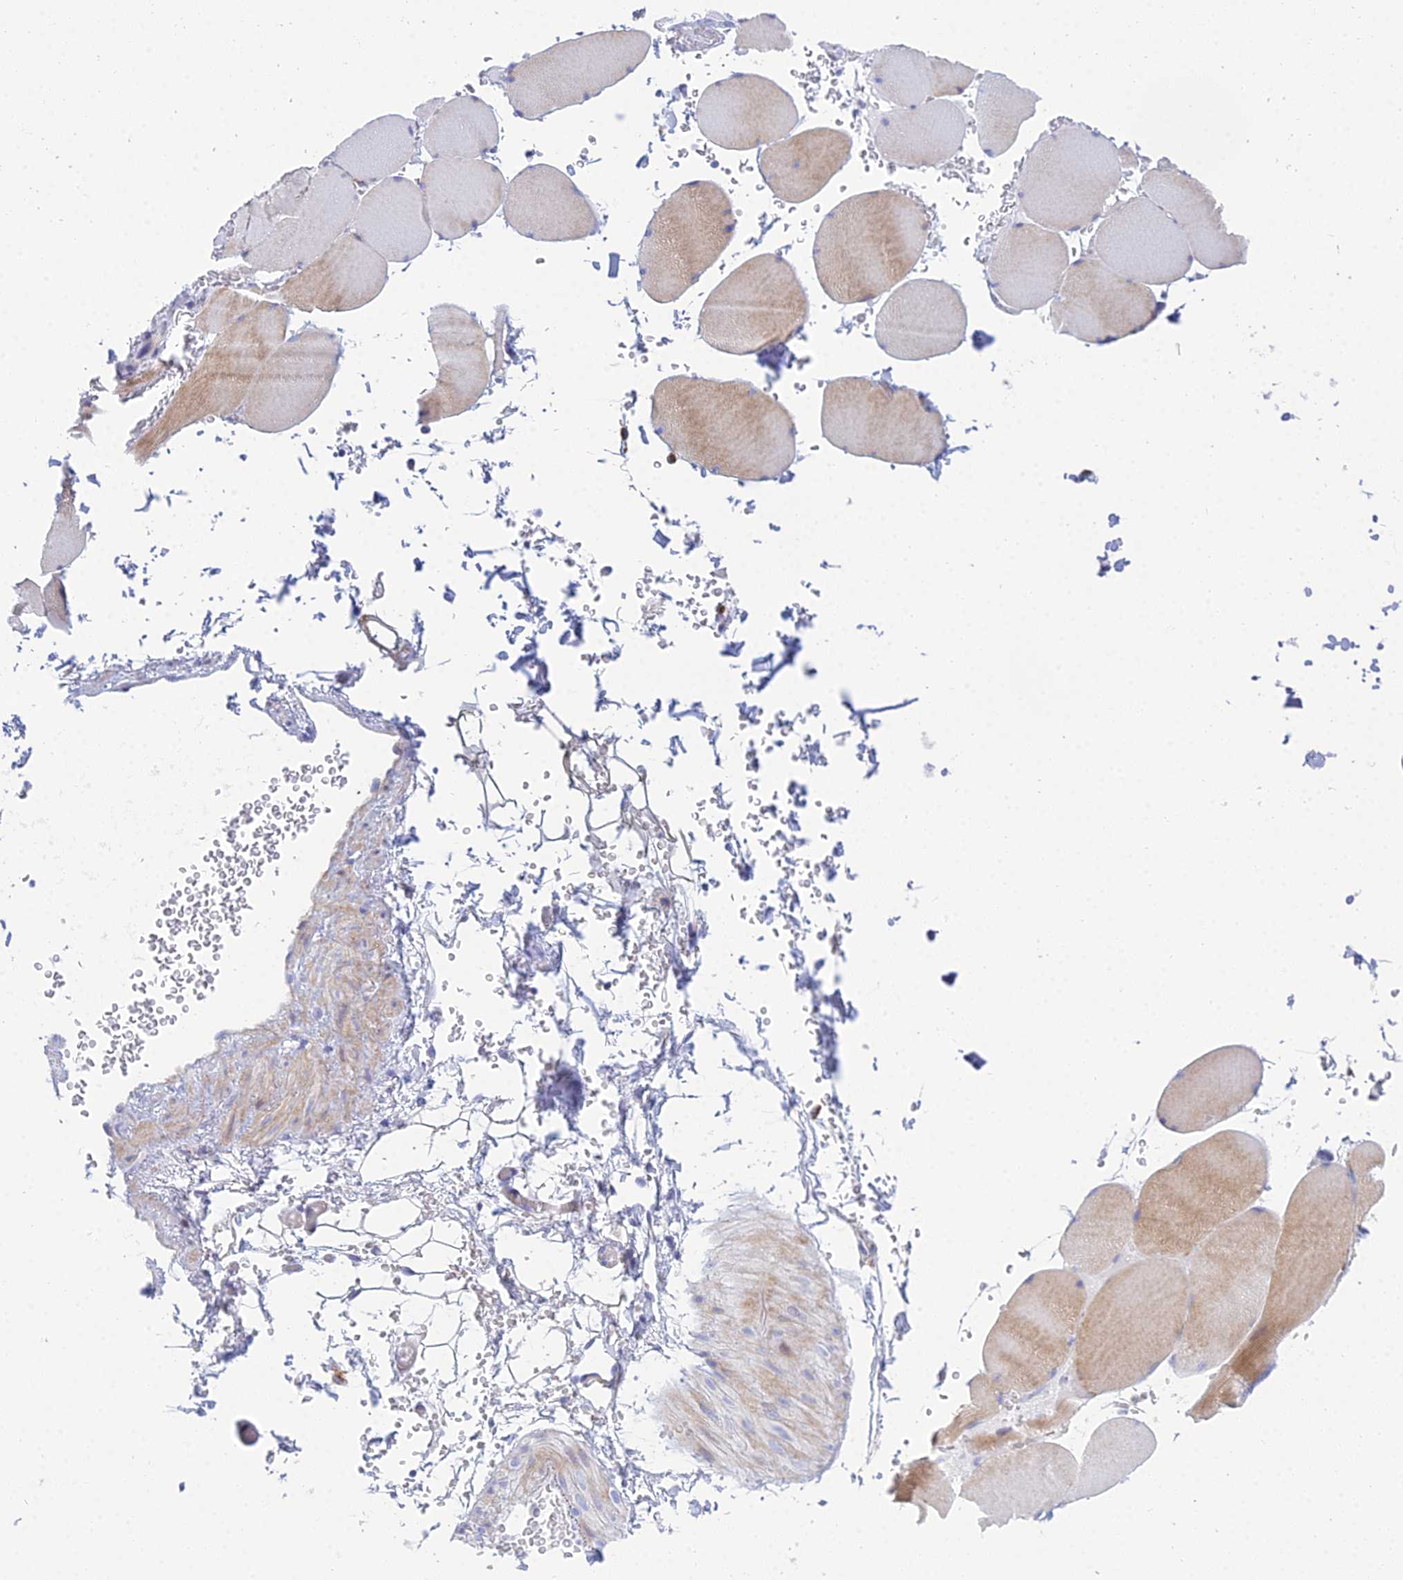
{"staining": {"intensity": "weak", "quantity": "25%-75%", "location": "cytoplasmic/membranous"}, "tissue": "skeletal muscle", "cell_type": "Myocytes", "image_type": "normal", "snomed": [{"axis": "morphology", "description": "Normal tissue, NOS"}, {"axis": "topography", "description": "Skeletal muscle"}, {"axis": "topography", "description": "Head-Neck"}], "caption": "Immunohistochemical staining of unremarkable skeletal muscle exhibits 25%-75% levels of weak cytoplasmic/membranous protein staining in approximately 25%-75% of myocytes.", "gene": "PRR13", "patient": {"sex": "male", "age": 66}}